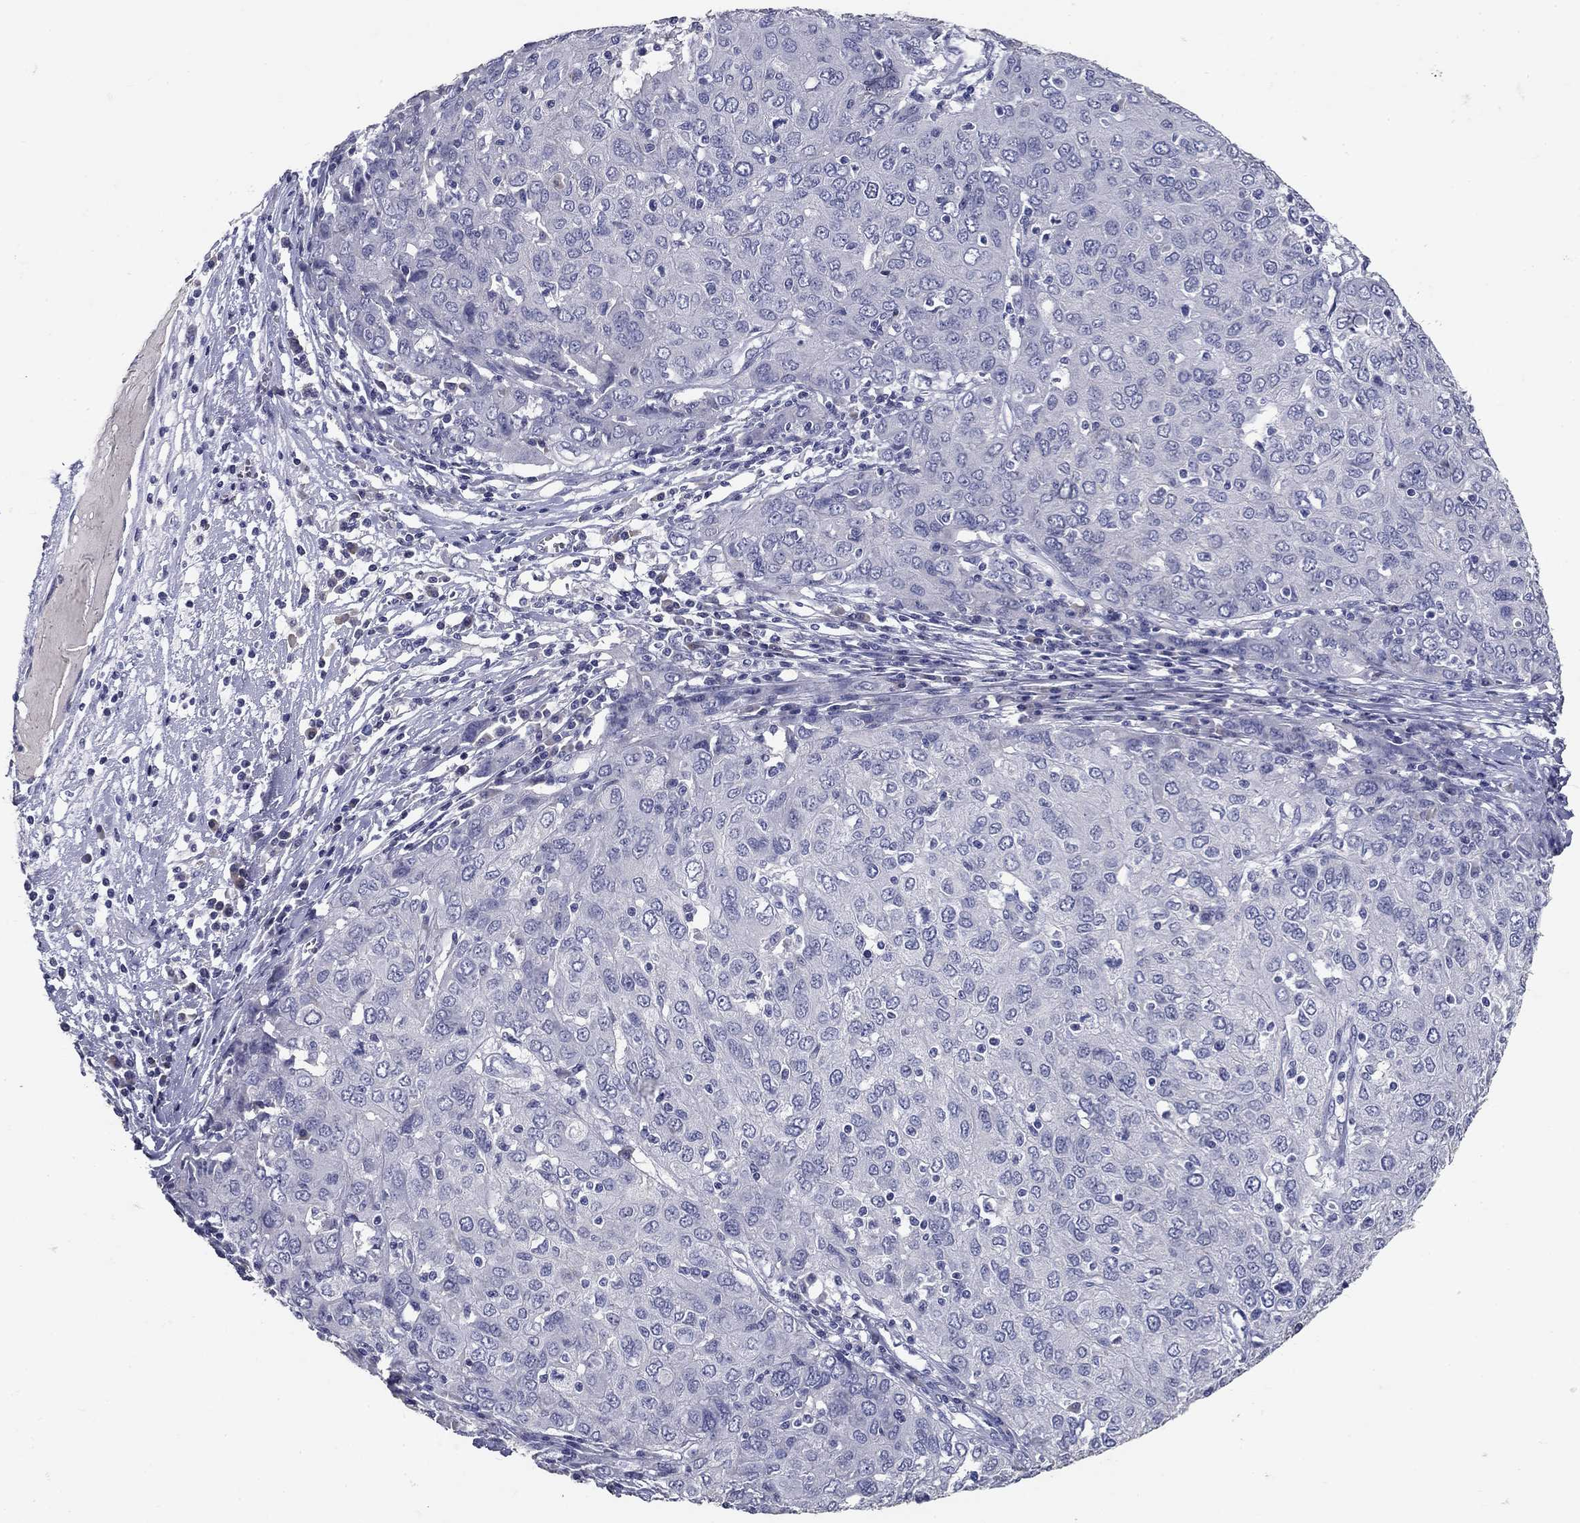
{"staining": {"intensity": "negative", "quantity": "none", "location": "none"}, "tissue": "ovarian cancer", "cell_type": "Tumor cells", "image_type": "cancer", "snomed": [{"axis": "morphology", "description": "Carcinoma, endometroid"}, {"axis": "topography", "description": "Ovary"}], "caption": "High magnification brightfield microscopy of ovarian cancer stained with DAB (3,3'-diaminobenzidine) (brown) and counterstained with hematoxylin (blue): tumor cells show no significant expression.", "gene": "POMC", "patient": {"sex": "female", "age": 50}}